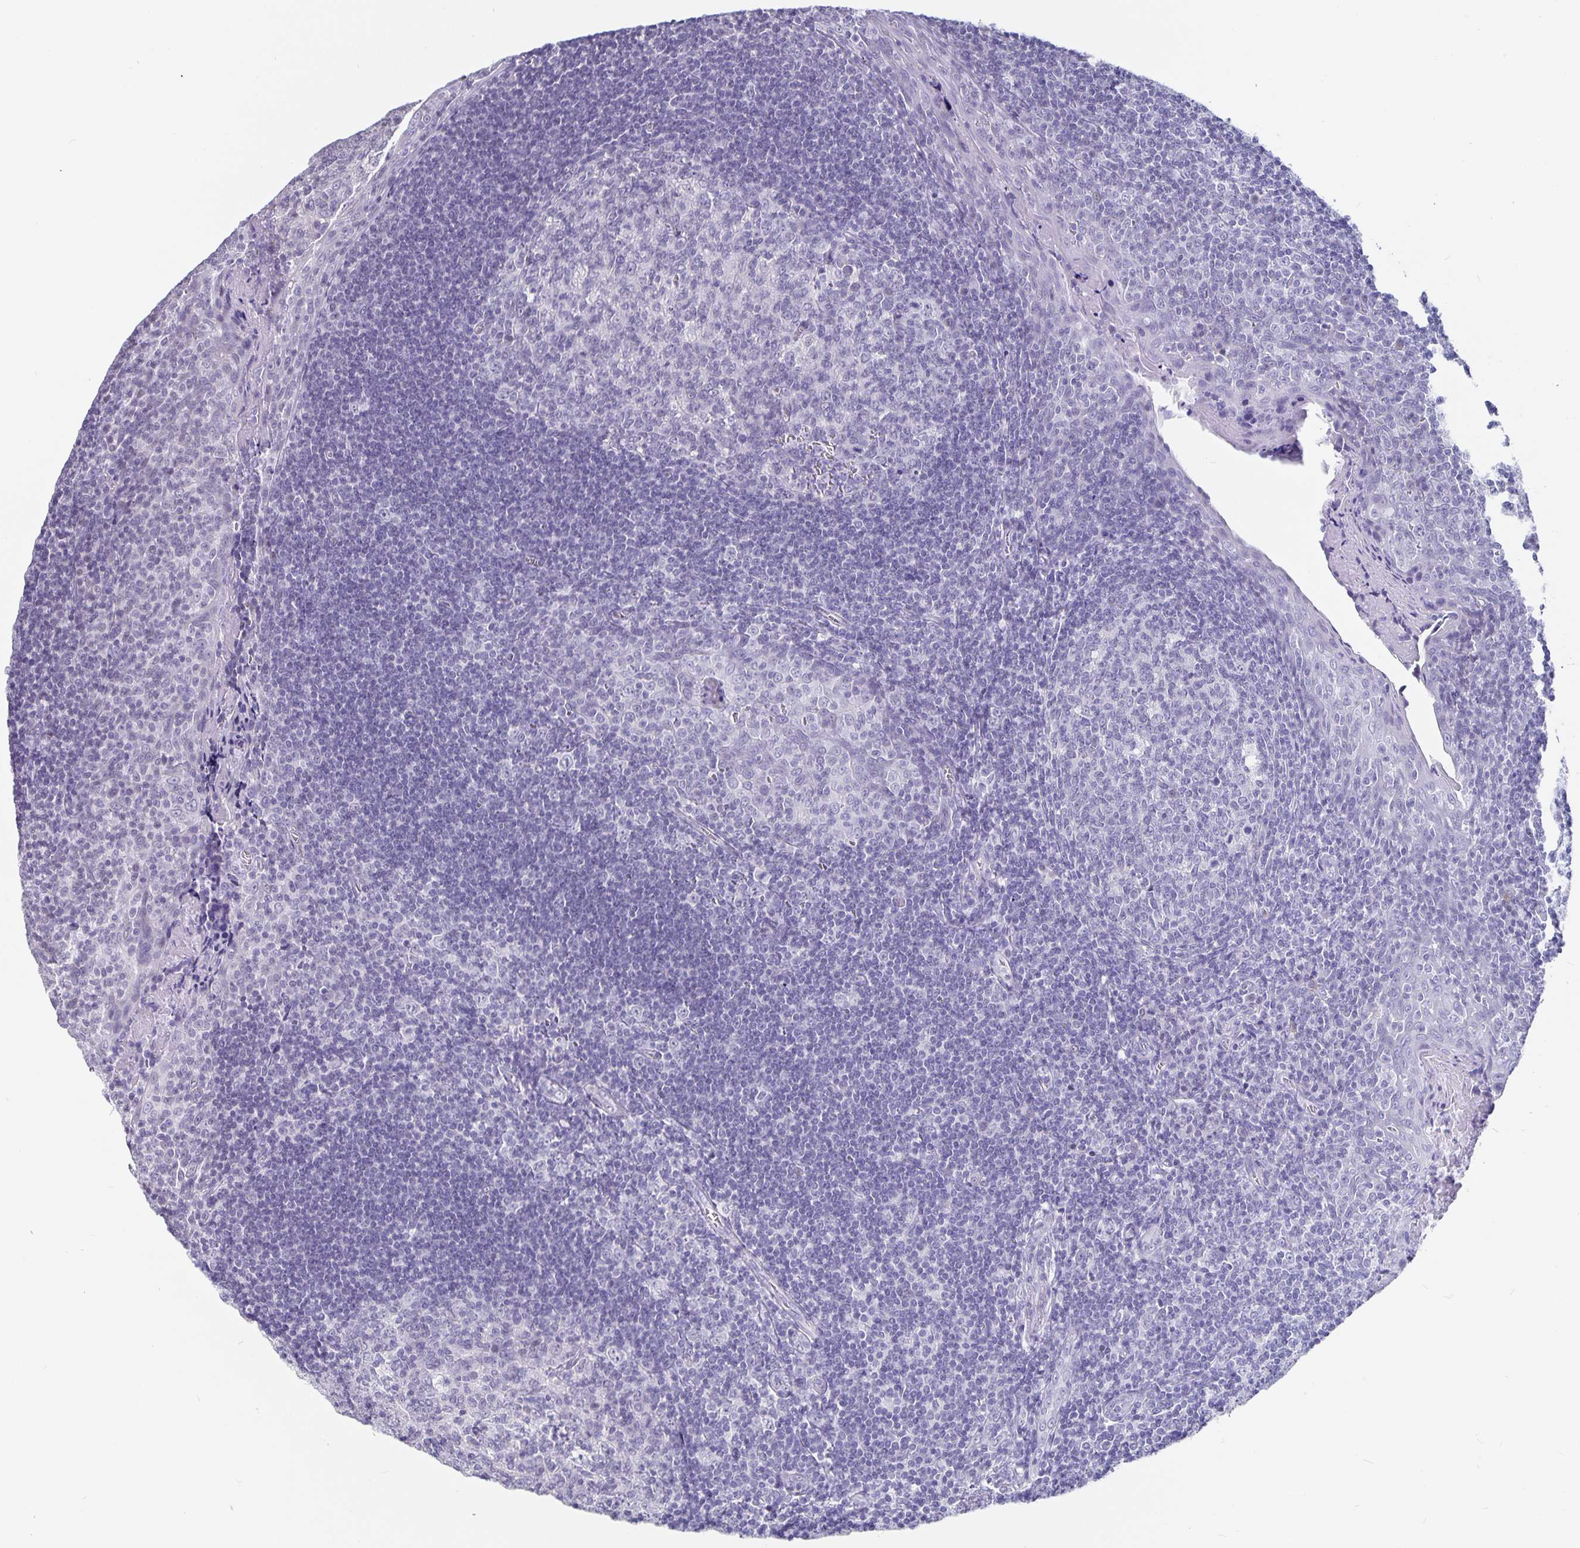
{"staining": {"intensity": "negative", "quantity": "none", "location": "none"}, "tissue": "tonsil", "cell_type": "Germinal center cells", "image_type": "normal", "snomed": [{"axis": "morphology", "description": "Normal tissue, NOS"}, {"axis": "morphology", "description": "Inflammation, NOS"}, {"axis": "topography", "description": "Tonsil"}], "caption": "High magnification brightfield microscopy of unremarkable tonsil stained with DAB (3,3'-diaminobenzidine) (brown) and counterstained with hematoxylin (blue): germinal center cells show no significant staining. (Brightfield microscopy of DAB (3,3'-diaminobenzidine) immunohistochemistry (IHC) at high magnification).", "gene": "OLIG2", "patient": {"sex": "female", "age": 31}}